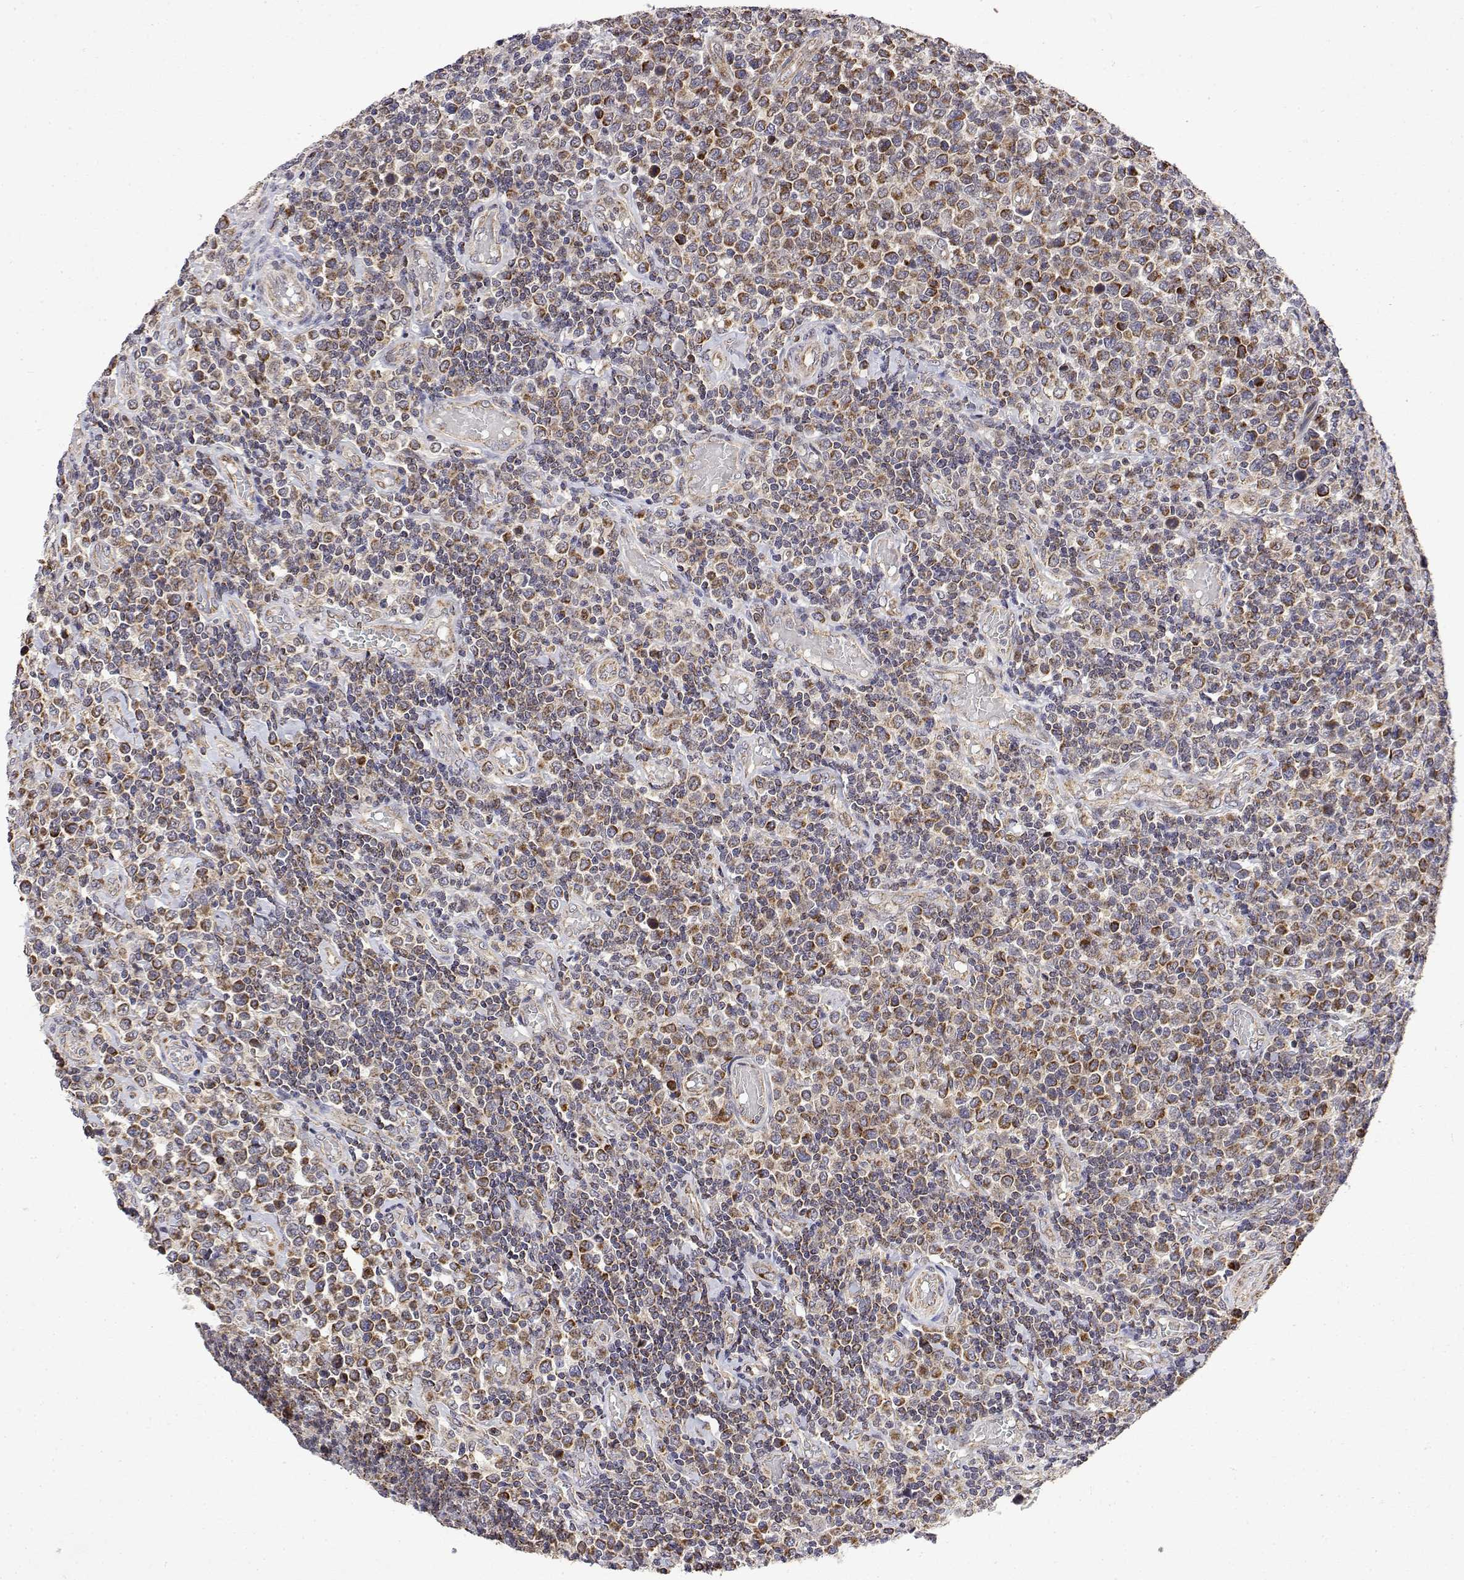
{"staining": {"intensity": "moderate", "quantity": "25%-75%", "location": "cytoplasmic/membranous"}, "tissue": "lymphoma", "cell_type": "Tumor cells", "image_type": "cancer", "snomed": [{"axis": "morphology", "description": "Malignant lymphoma, non-Hodgkin's type, High grade"}, {"axis": "topography", "description": "Soft tissue"}], "caption": "Immunohistochemical staining of high-grade malignant lymphoma, non-Hodgkin's type demonstrates medium levels of moderate cytoplasmic/membranous protein staining in about 25%-75% of tumor cells. The protein of interest is shown in brown color, while the nuclei are stained blue.", "gene": "GADD45GIP1", "patient": {"sex": "female", "age": 56}}